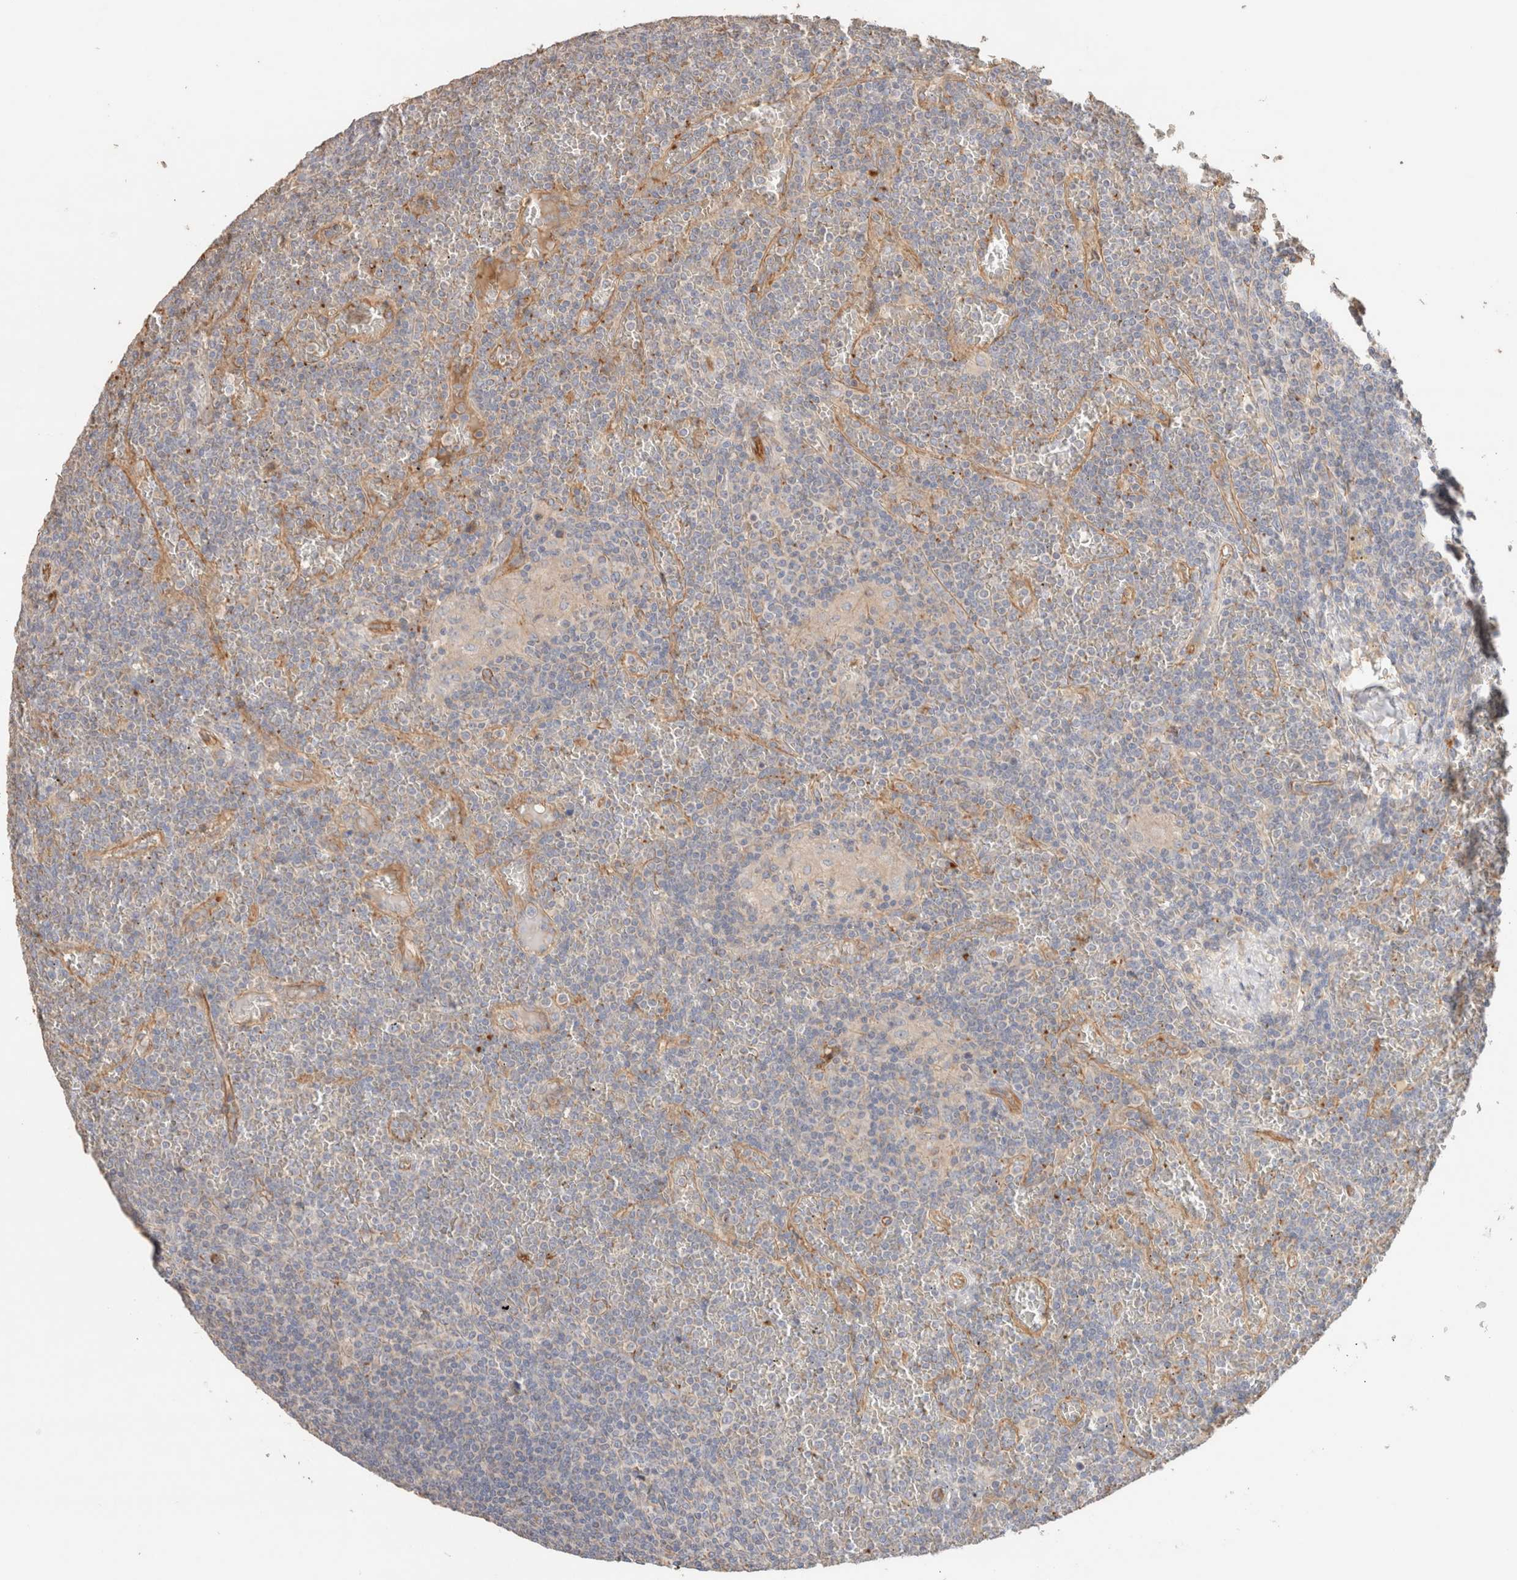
{"staining": {"intensity": "negative", "quantity": "none", "location": "none"}, "tissue": "lymphoma", "cell_type": "Tumor cells", "image_type": "cancer", "snomed": [{"axis": "morphology", "description": "Malignant lymphoma, non-Hodgkin's type, Low grade"}, {"axis": "topography", "description": "Spleen"}], "caption": "Tumor cells are negative for brown protein staining in malignant lymphoma, non-Hodgkin's type (low-grade).", "gene": "PROS1", "patient": {"sex": "female", "age": 19}}